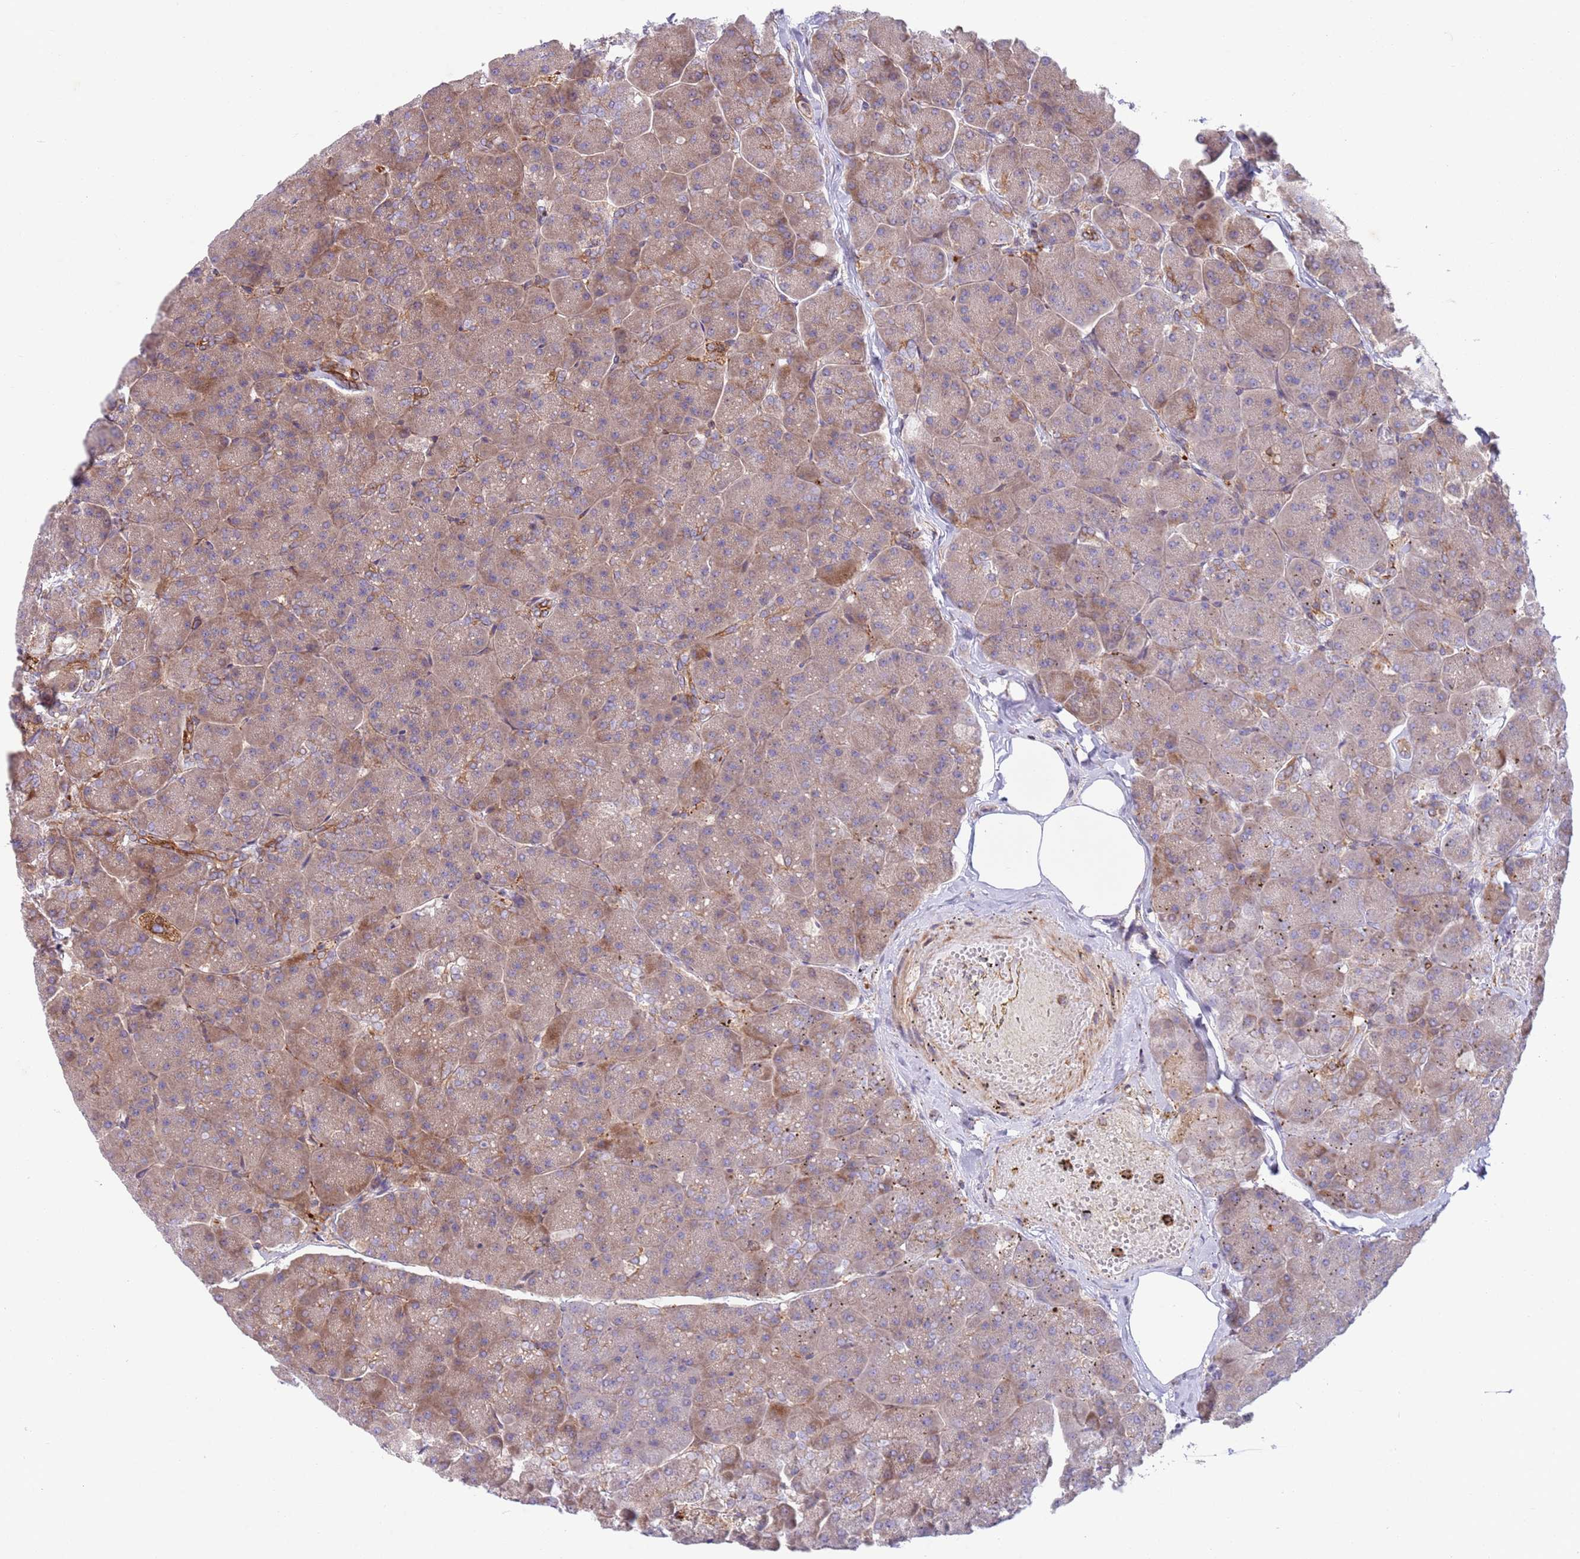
{"staining": {"intensity": "strong", "quantity": "<25%", "location": "cytoplasmic/membranous"}, "tissue": "pancreas", "cell_type": "Exocrine glandular cells", "image_type": "normal", "snomed": [{"axis": "morphology", "description": "Normal tissue, NOS"}, {"axis": "topography", "description": "Pancreas"}, {"axis": "topography", "description": "Peripheral nerve tissue"}], "caption": "Immunohistochemical staining of unremarkable pancreas shows <25% levels of strong cytoplasmic/membranous protein staining in approximately <25% of exocrine glandular cells.", "gene": "ZMYM5", "patient": {"sex": "male", "age": 54}}